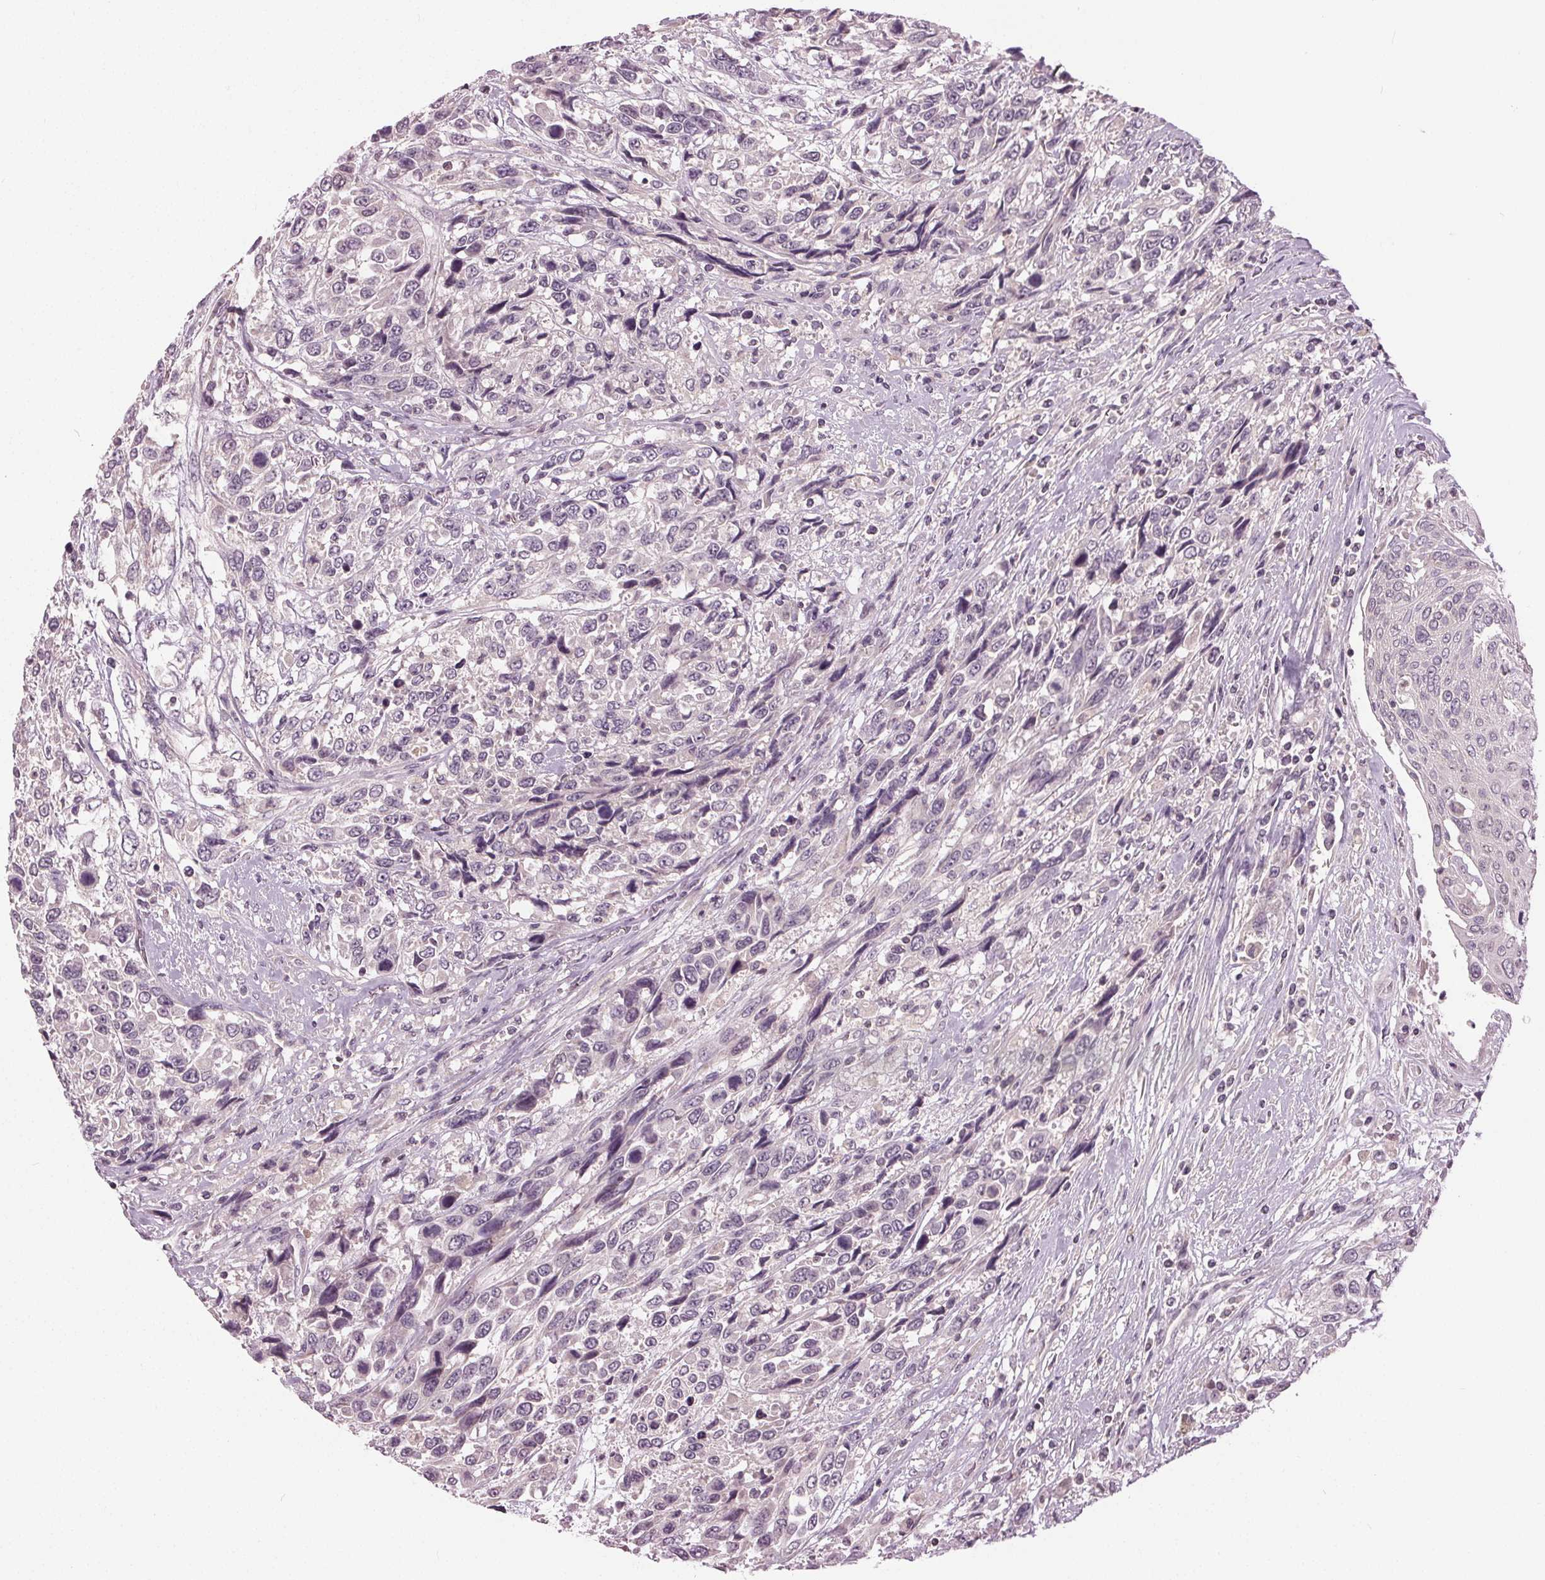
{"staining": {"intensity": "negative", "quantity": "none", "location": "none"}, "tissue": "urothelial cancer", "cell_type": "Tumor cells", "image_type": "cancer", "snomed": [{"axis": "morphology", "description": "Urothelial carcinoma, High grade"}, {"axis": "topography", "description": "Urinary bladder"}], "caption": "Immunohistochemical staining of urothelial carcinoma (high-grade) displays no significant expression in tumor cells.", "gene": "ZNF605", "patient": {"sex": "female", "age": 70}}